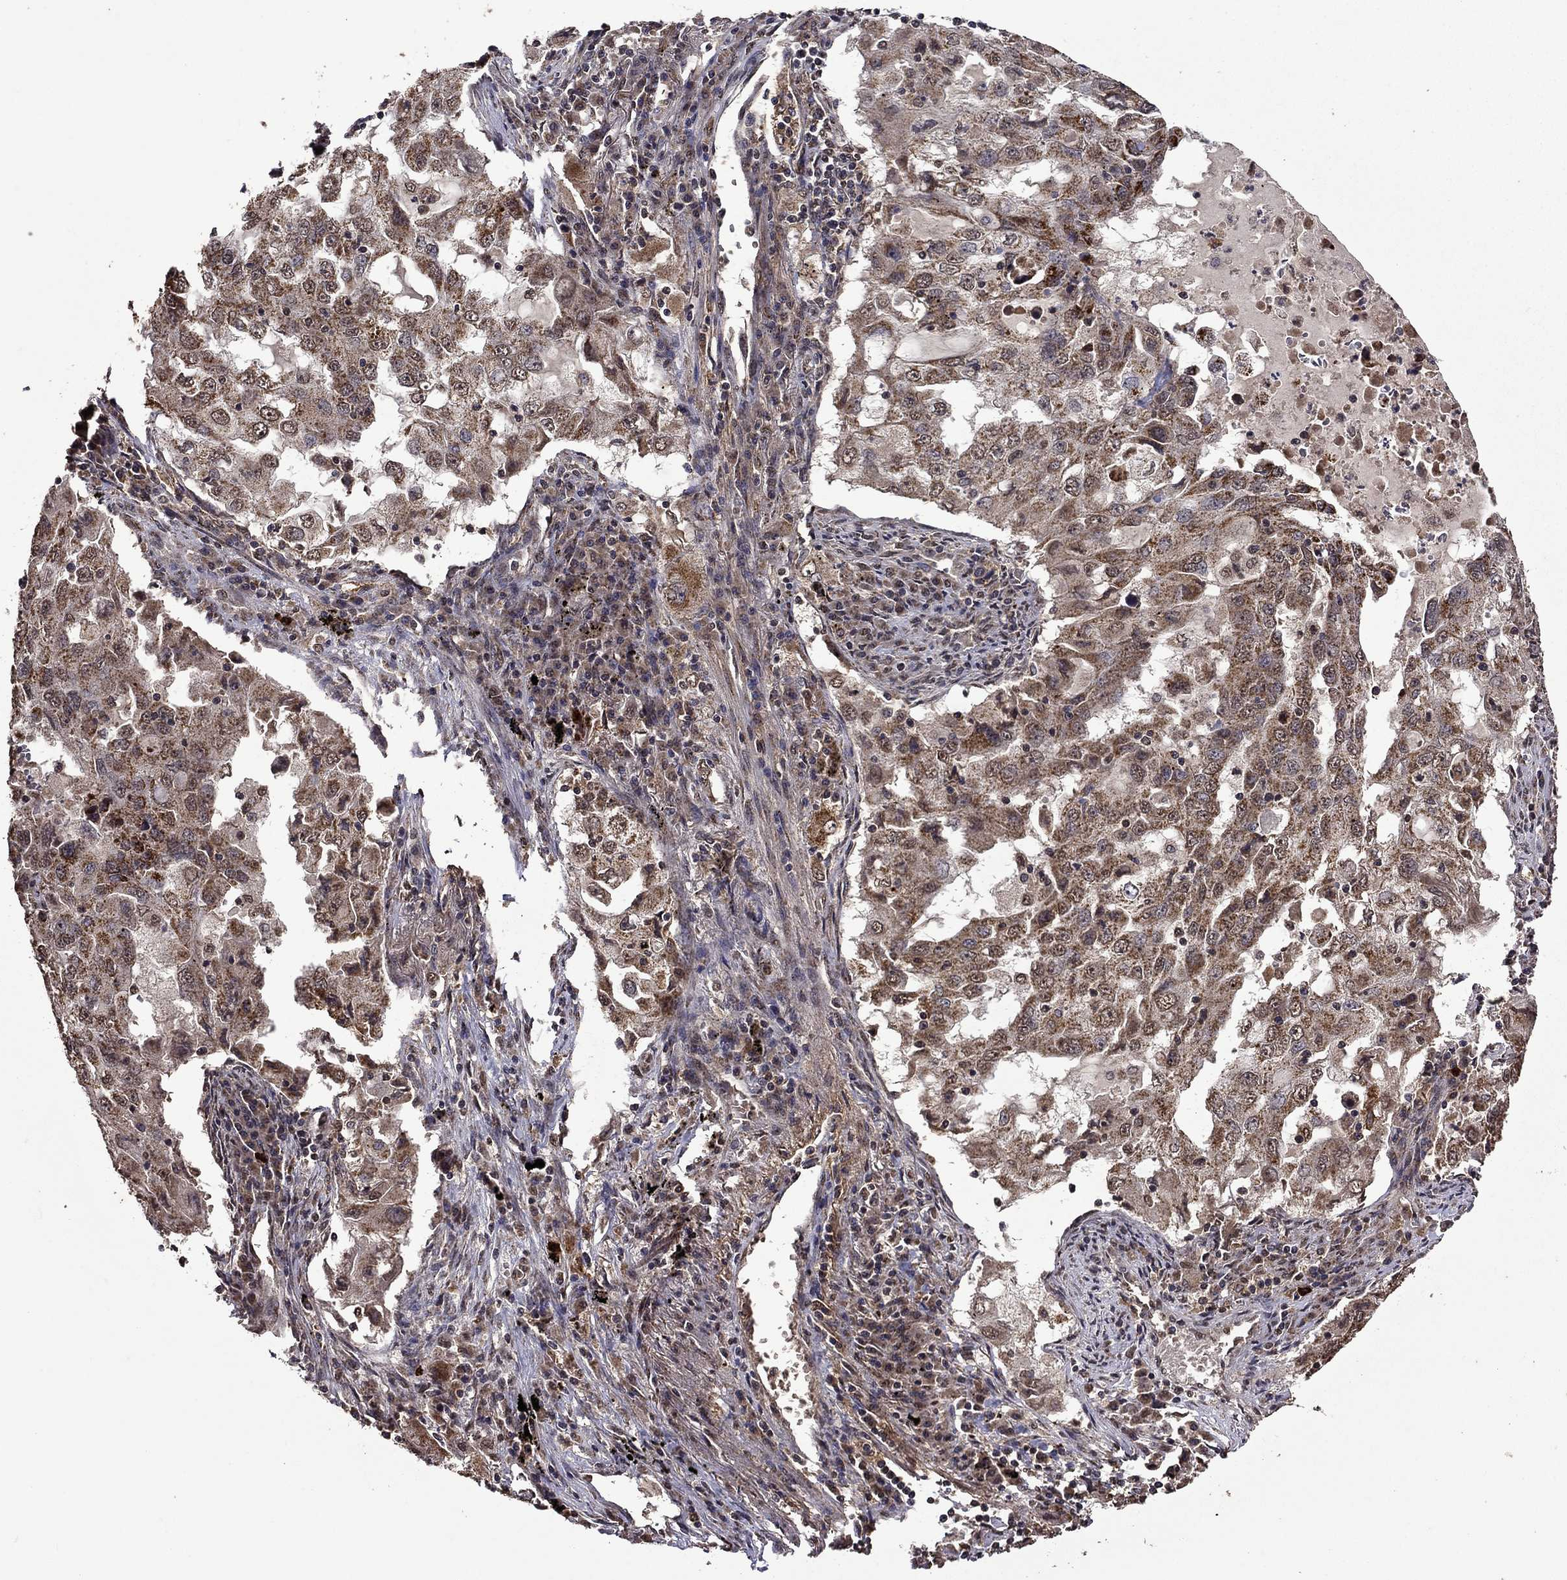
{"staining": {"intensity": "moderate", "quantity": ">75%", "location": "cytoplasmic/membranous"}, "tissue": "lung cancer", "cell_type": "Tumor cells", "image_type": "cancer", "snomed": [{"axis": "morphology", "description": "Adenocarcinoma, NOS"}, {"axis": "topography", "description": "Lung"}], "caption": "Human adenocarcinoma (lung) stained with a brown dye reveals moderate cytoplasmic/membranous positive expression in about >75% of tumor cells.", "gene": "ITM2B", "patient": {"sex": "female", "age": 61}}